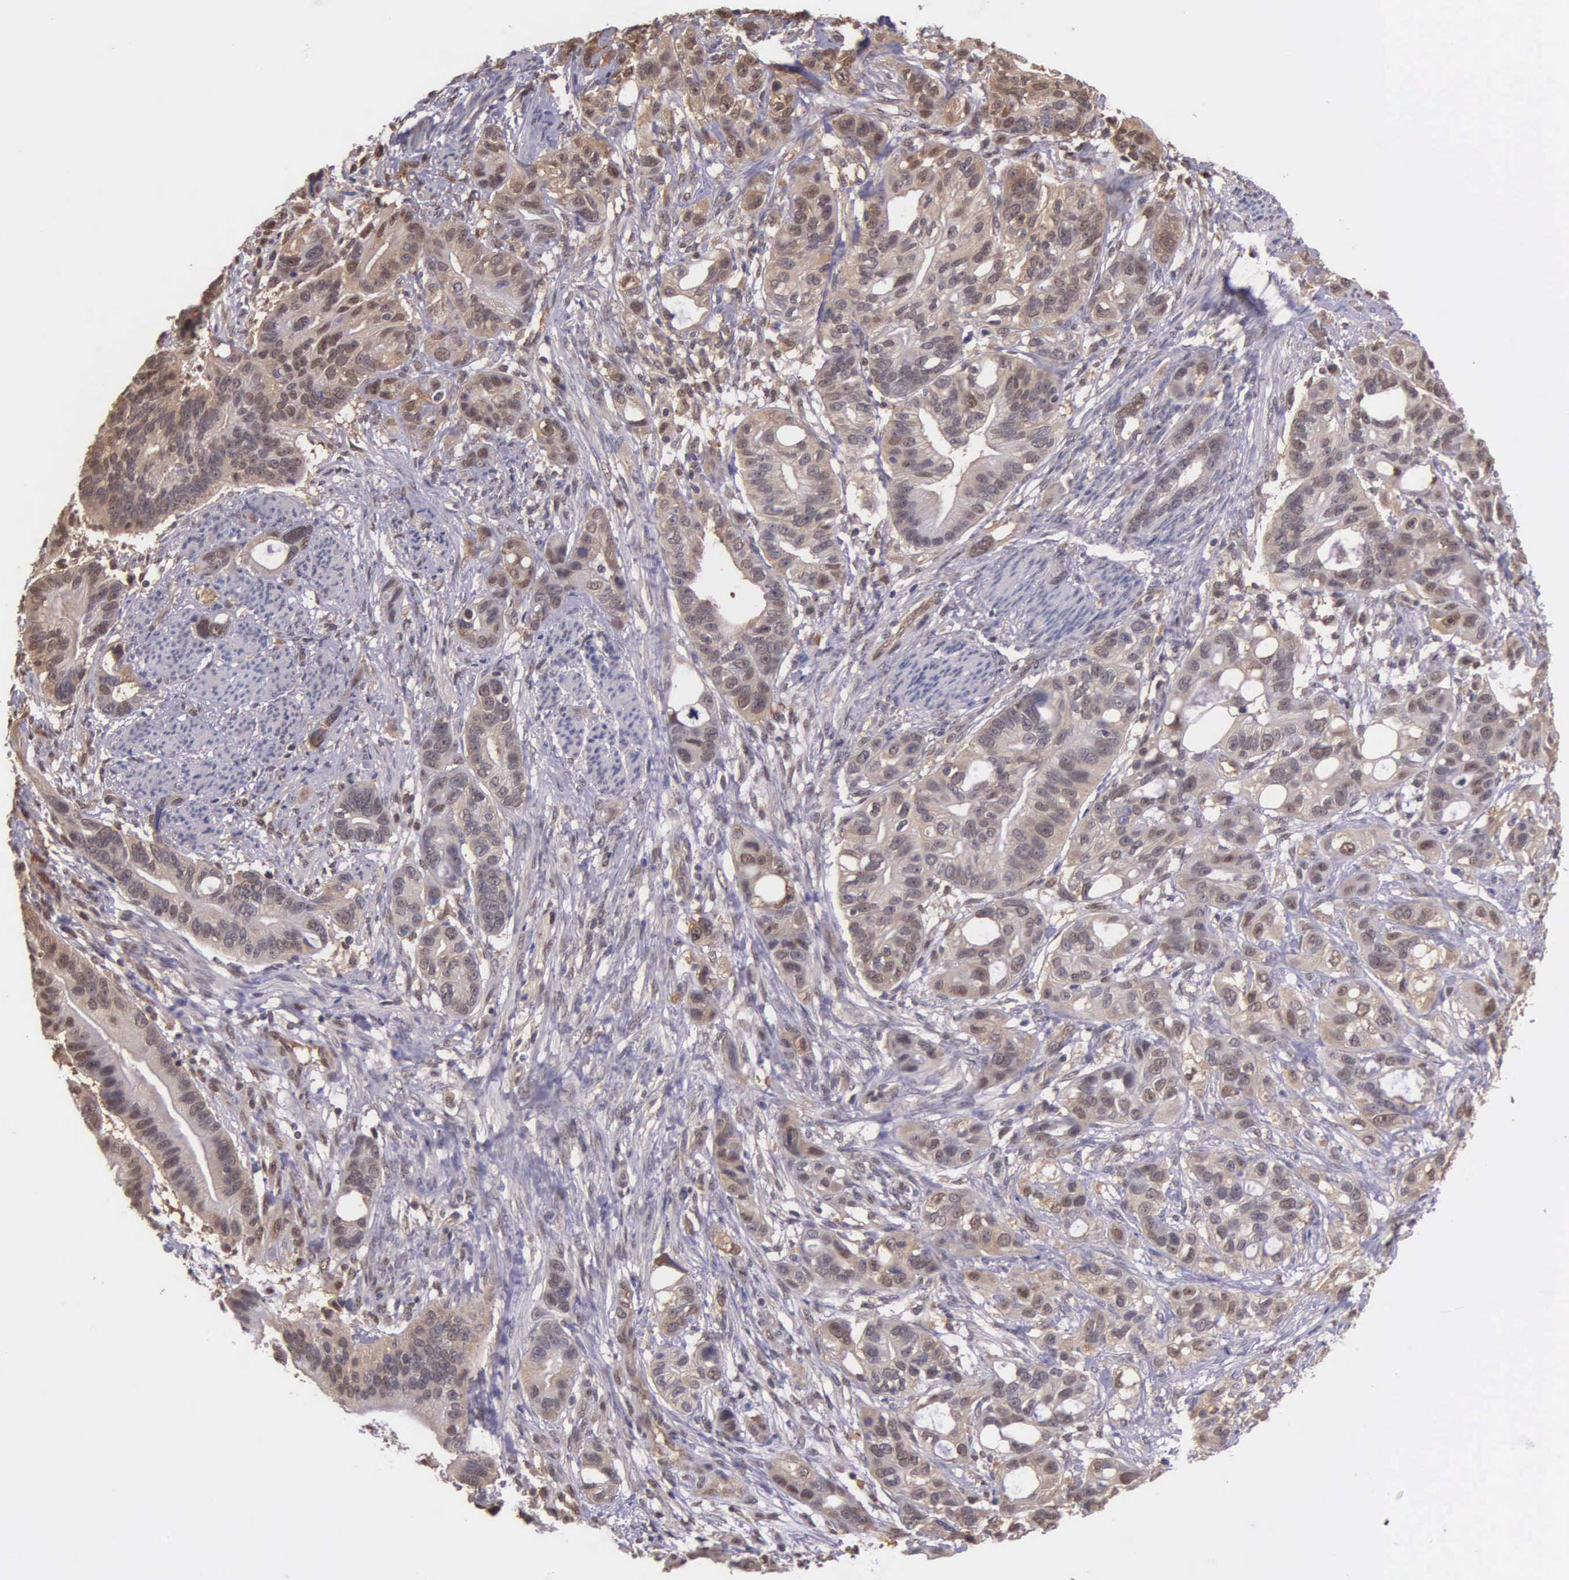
{"staining": {"intensity": "weak", "quantity": ">75%", "location": "cytoplasmic/membranous,nuclear"}, "tissue": "stomach cancer", "cell_type": "Tumor cells", "image_type": "cancer", "snomed": [{"axis": "morphology", "description": "Adenocarcinoma, NOS"}, {"axis": "topography", "description": "Stomach, upper"}], "caption": "Stomach cancer (adenocarcinoma) stained with DAB IHC reveals low levels of weak cytoplasmic/membranous and nuclear staining in approximately >75% of tumor cells.", "gene": "PSMC1", "patient": {"sex": "male", "age": 47}}